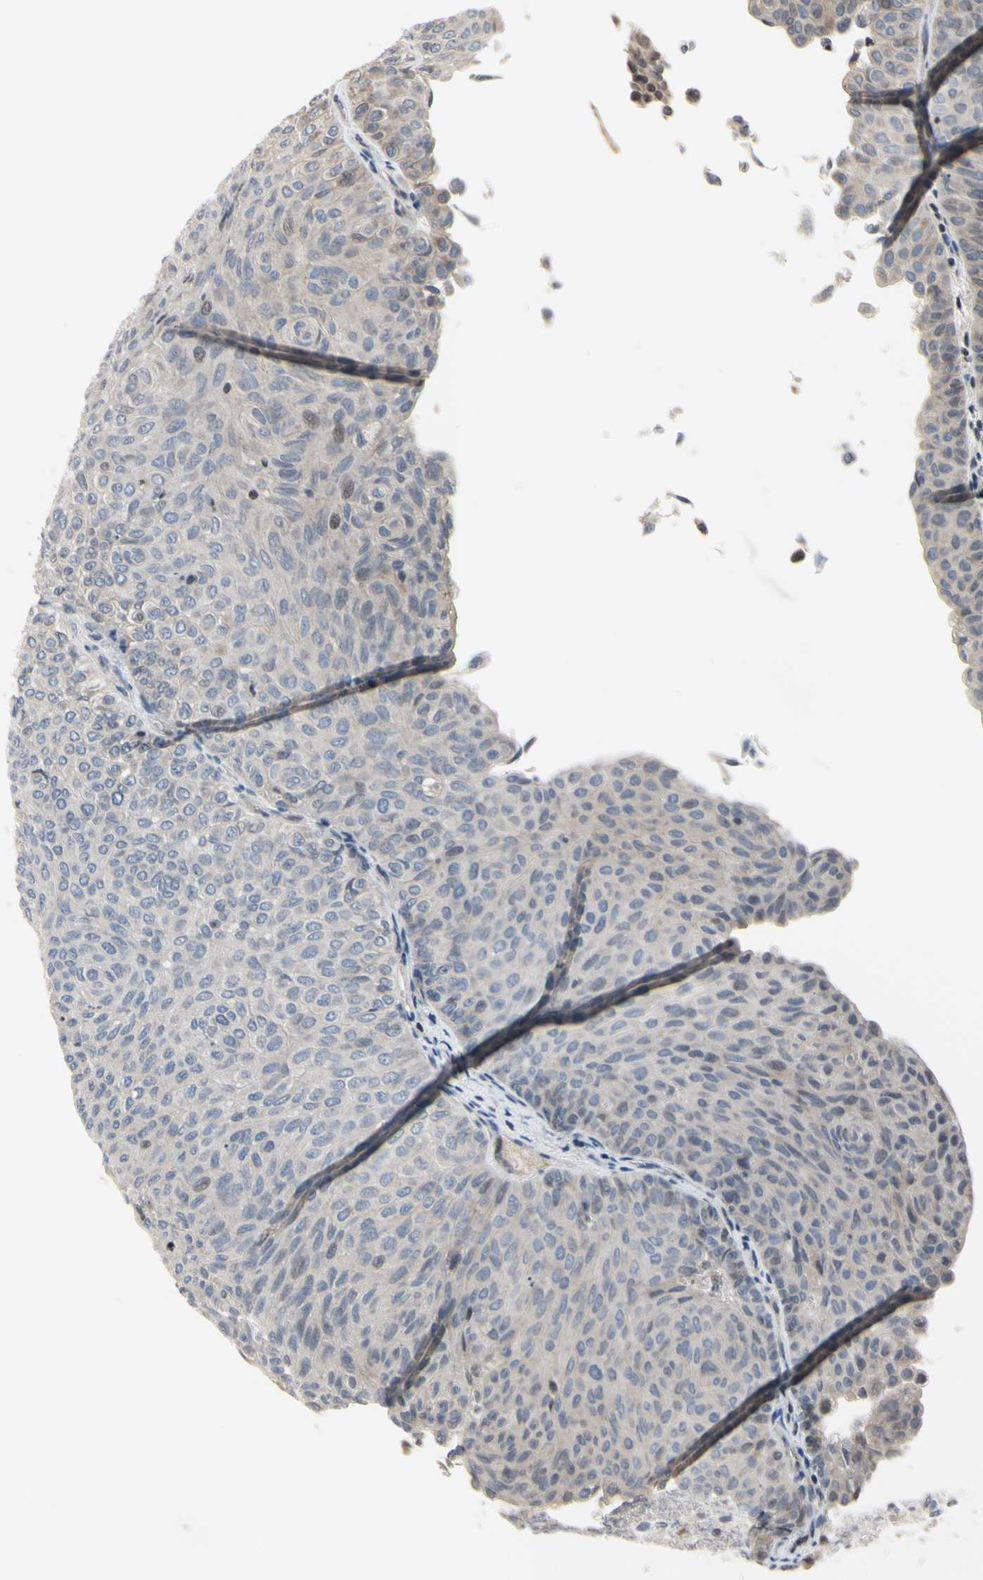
{"staining": {"intensity": "weak", "quantity": "<25%", "location": "nuclear"}, "tissue": "urothelial cancer", "cell_type": "Tumor cells", "image_type": "cancer", "snomed": [{"axis": "morphology", "description": "Urothelial carcinoma, Low grade"}, {"axis": "topography", "description": "Urinary bladder"}], "caption": "Human urothelial cancer stained for a protein using immunohistochemistry (IHC) shows no staining in tumor cells.", "gene": "ARG1", "patient": {"sex": "male", "age": 78}}